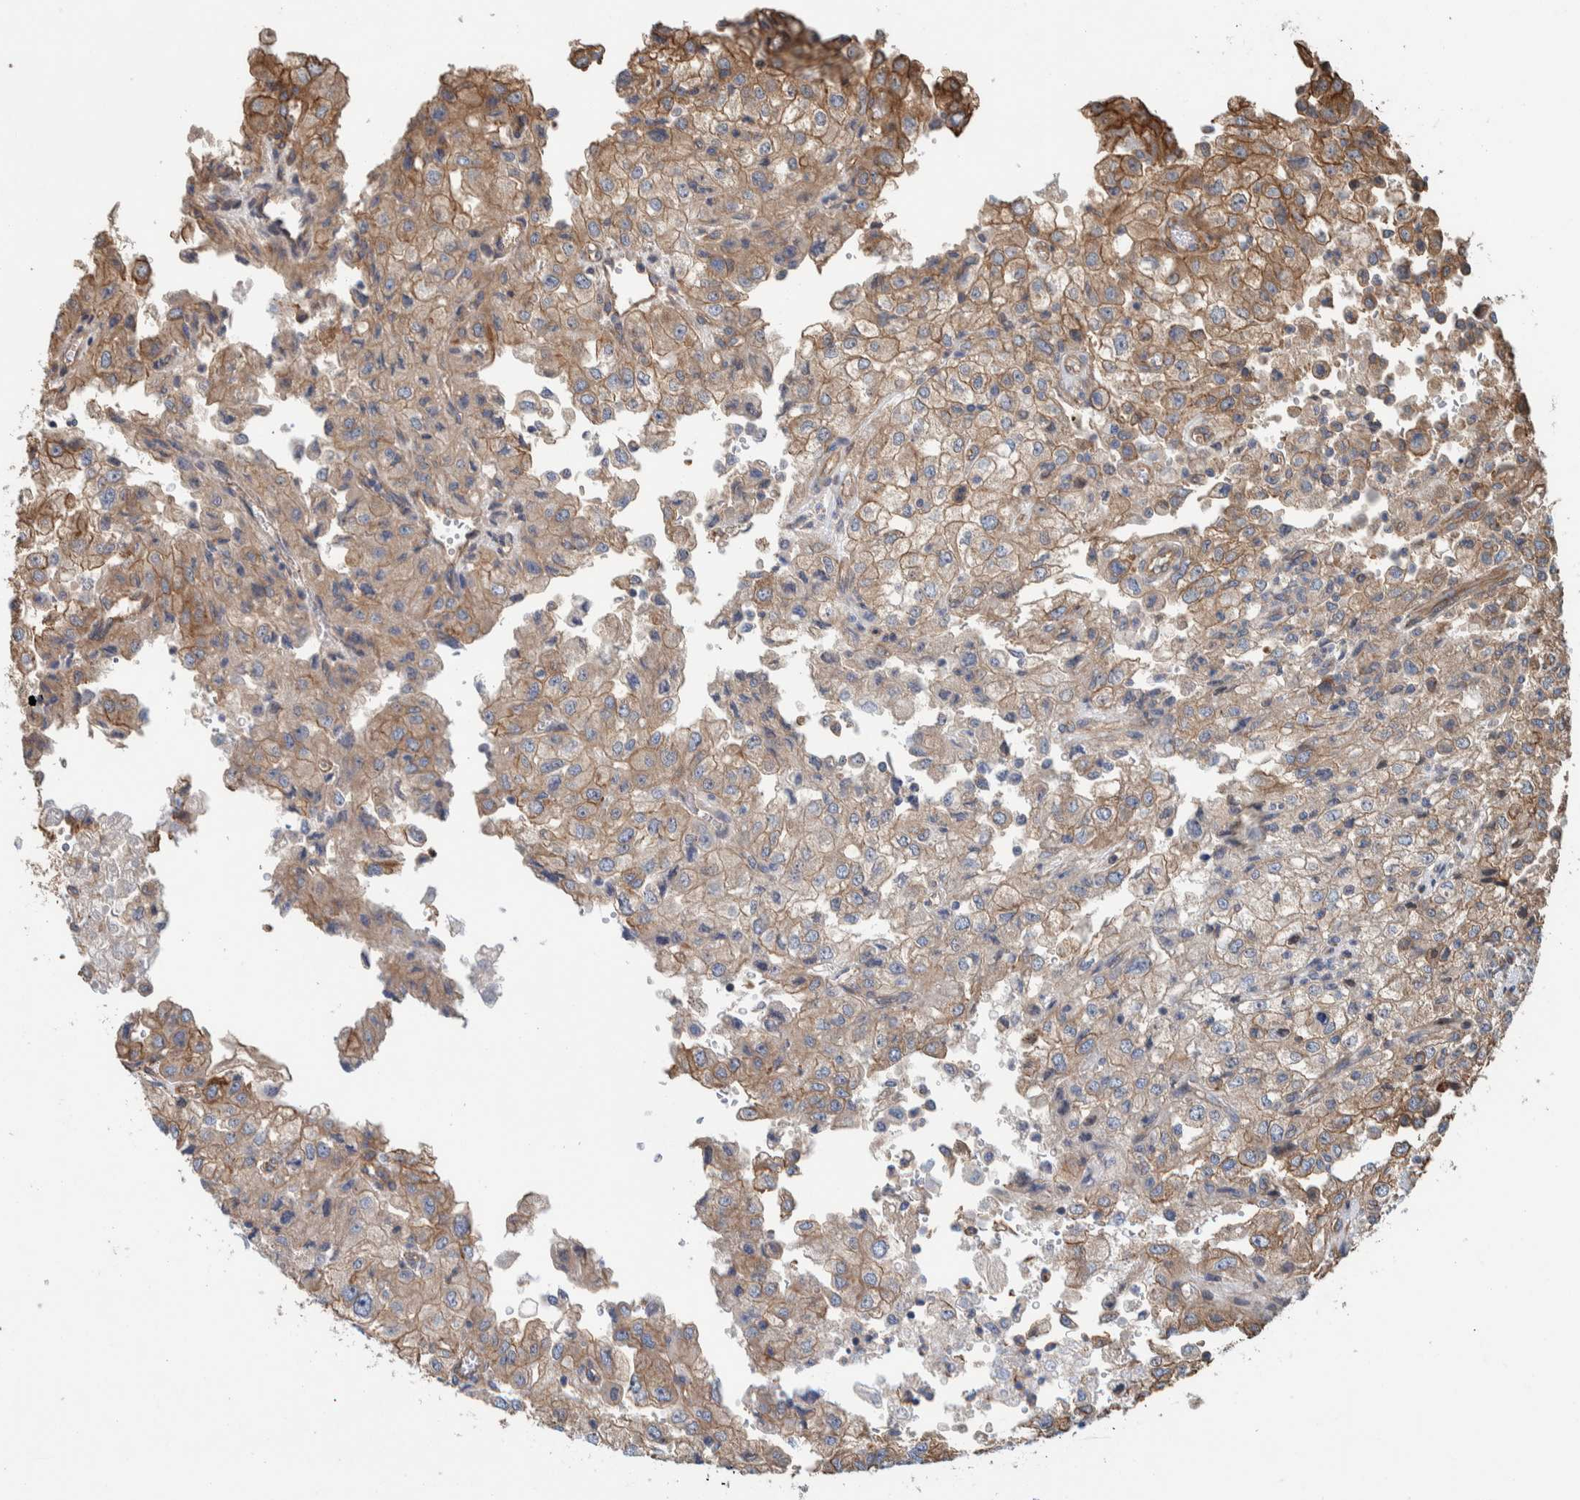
{"staining": {"intensity": "weak", "quantity": "25%-75%", "location": "cytoplasmic/membranous"}, "tissue": "renal cancer", "cell_type": "Tumor cells", "image_type": "cancer", "snomed": [{"axis": "morphology", "description": "Adenocarcinoma, NOS"}, {"axis": "topography", "description": "Kidney"}], "caption": "A histopathology image of renal cancer stained for a protein shows weak cytoplasmic/membranous brown staining in tumor cells.", "gene": "PKD1L1", "patient": {"sex": "female", "age": 54}}